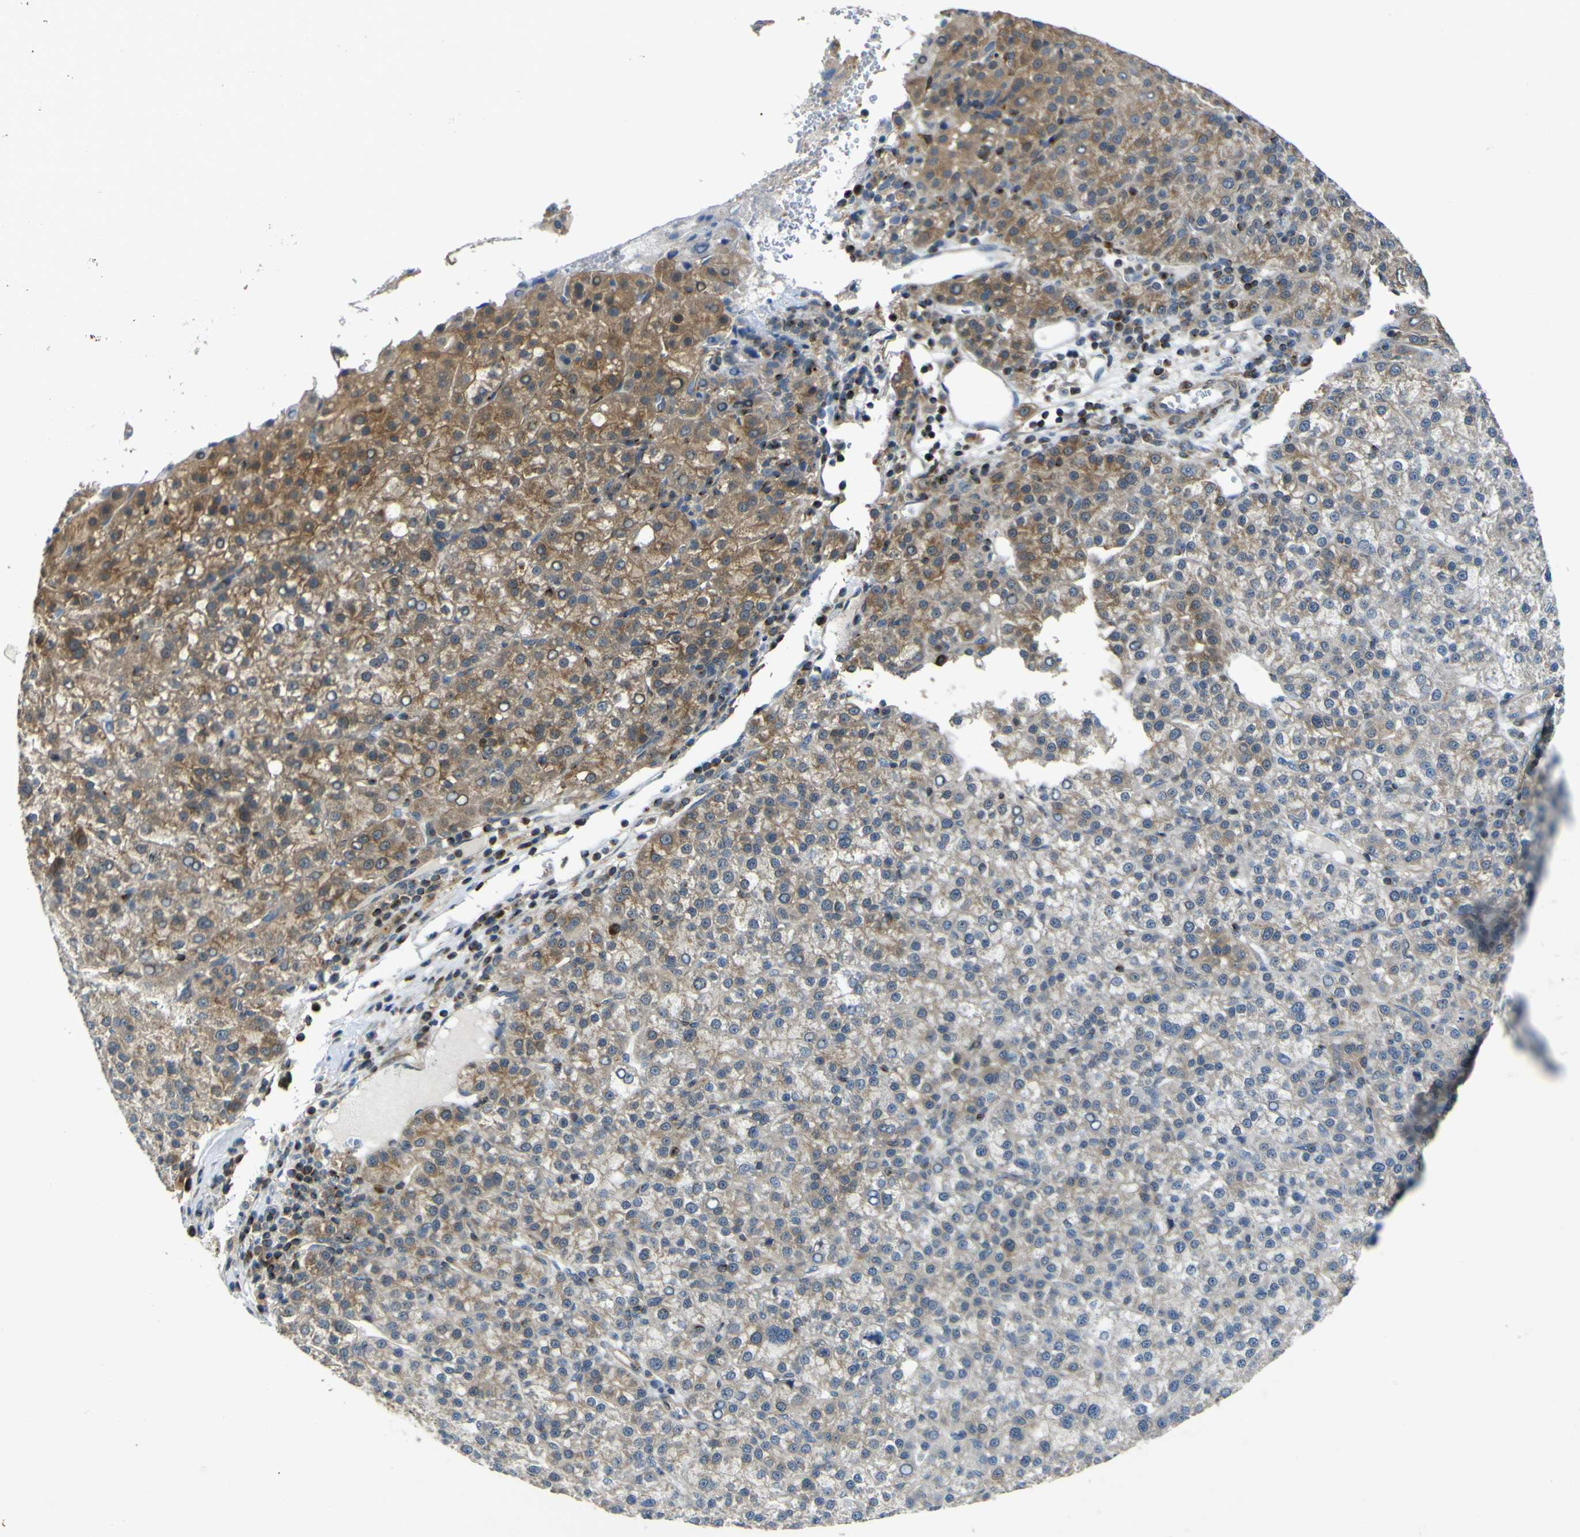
{"staining": {"intensity": "strong", "quantity": "25%-75%", "location": "cytoplasmic/membranous"}, "tissue": "liver cancer", "cell_type": "Tumor cells", "image_type": "cancer", "snomed": [{"axis": "morphology", "description": "Carcinoma, Hepatocellular, NOS"}, {"axis": "topography", "description": "Liver"}], "caption": "The histopathology image exhibits a brown stain indicating the presence of a protein in the cytoplasmic/membranous of tumor cells in liver hepatocellular carcinoma. (DAB IHC, brown staining for protein, blue staining for nuclei).", "gene": "EML2", "patient": {"sex": "female", "age": 58}}